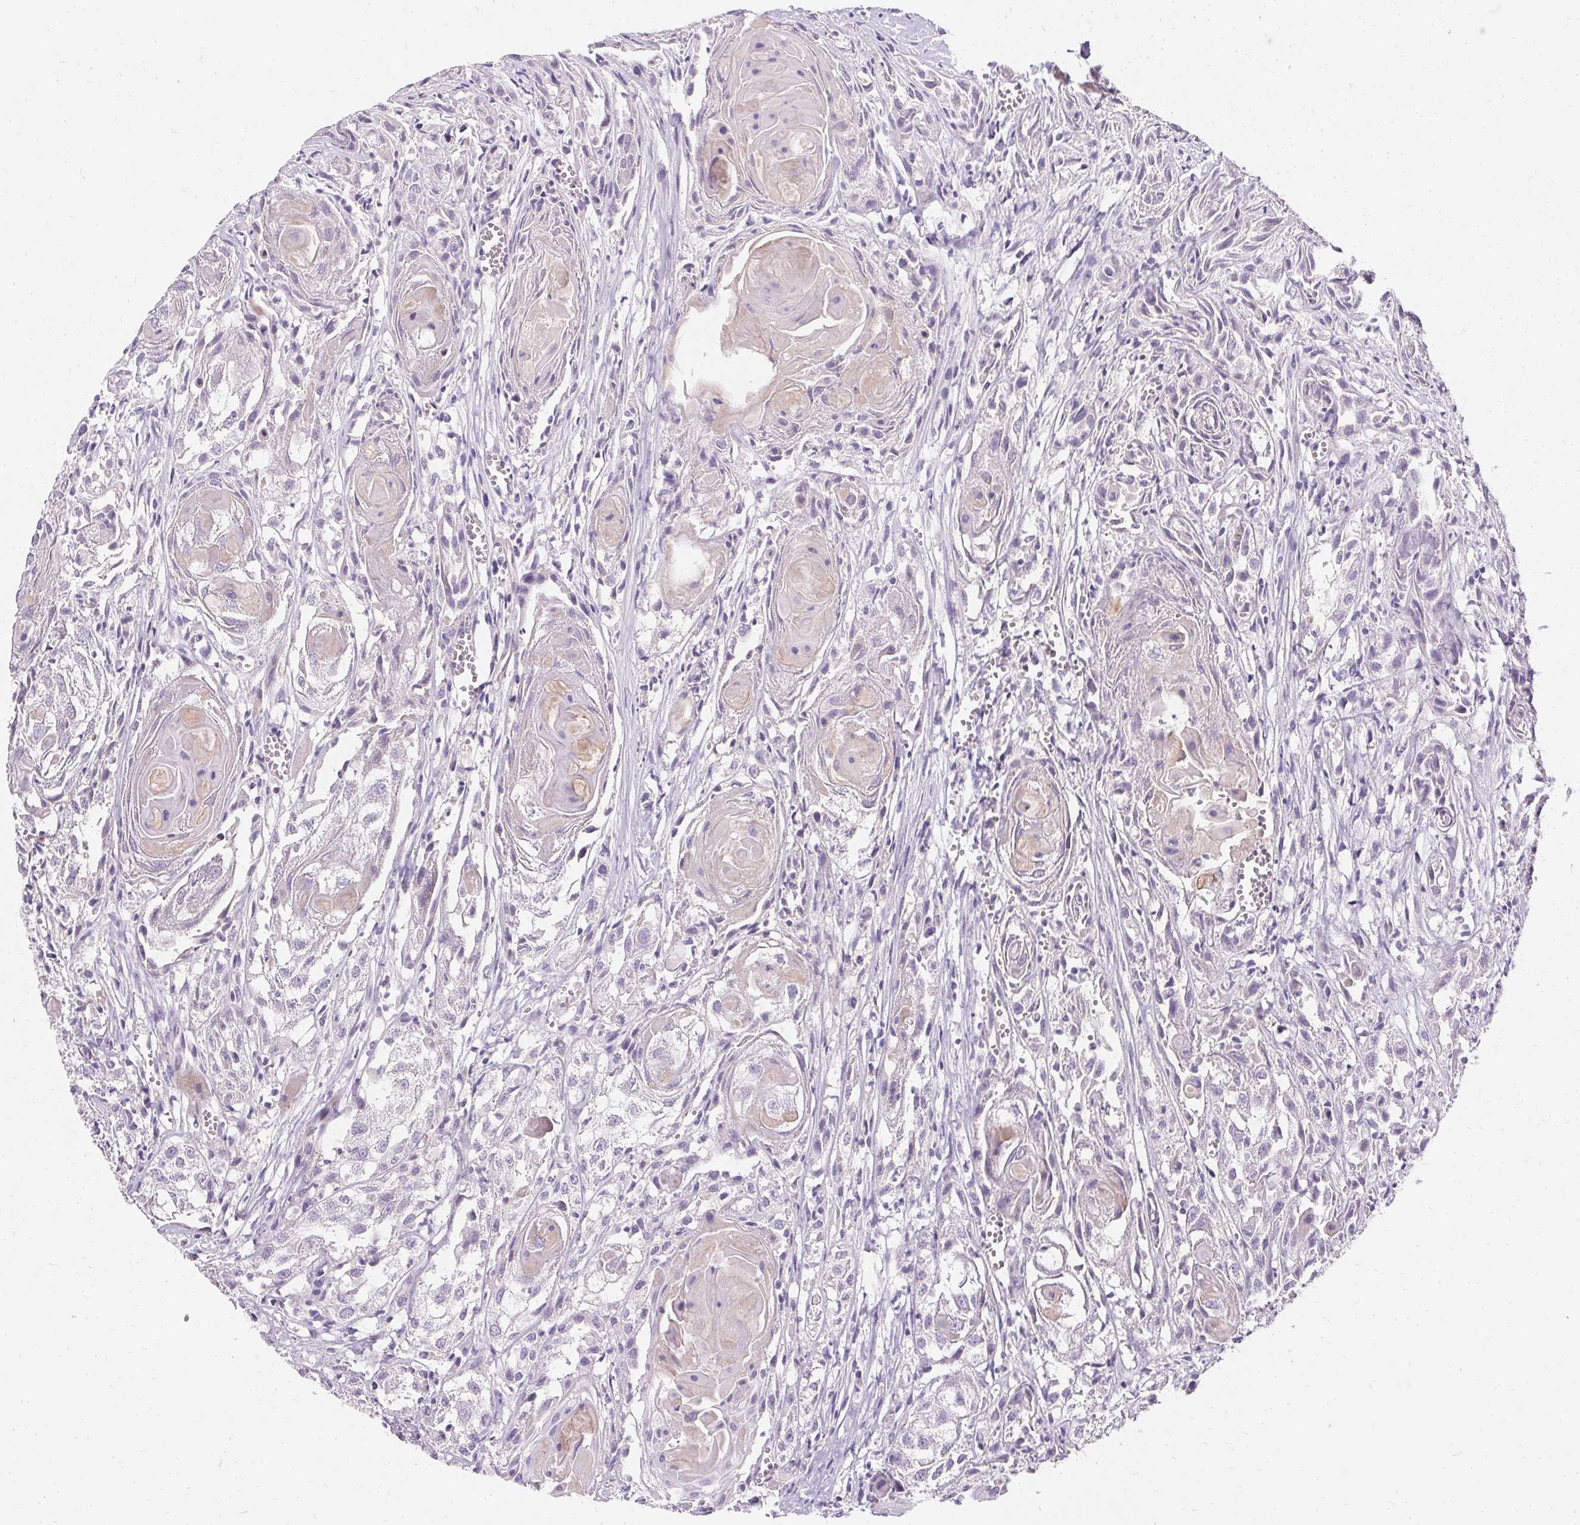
{"staining": {"intensity": "negative", "quantity": "none", "location": "none"}, "tissue": "head and neck cancer", "cell_type": "Tumor cells", "image_type": "cancer", "snomed": [{"axis": "morphology", "description": "Squamous cell carcinoma, NOS"}, {"axis": "topography", "description": "Head-Neck"}], "caption": "A high-resolution micrograph shows immunohistochemistry staining of head and neck squamous cell carcinoma, which reveals no significant expression in tumor cells.", "gene": "TRIP13", "patient": {"sex": "female", "age": 80}}